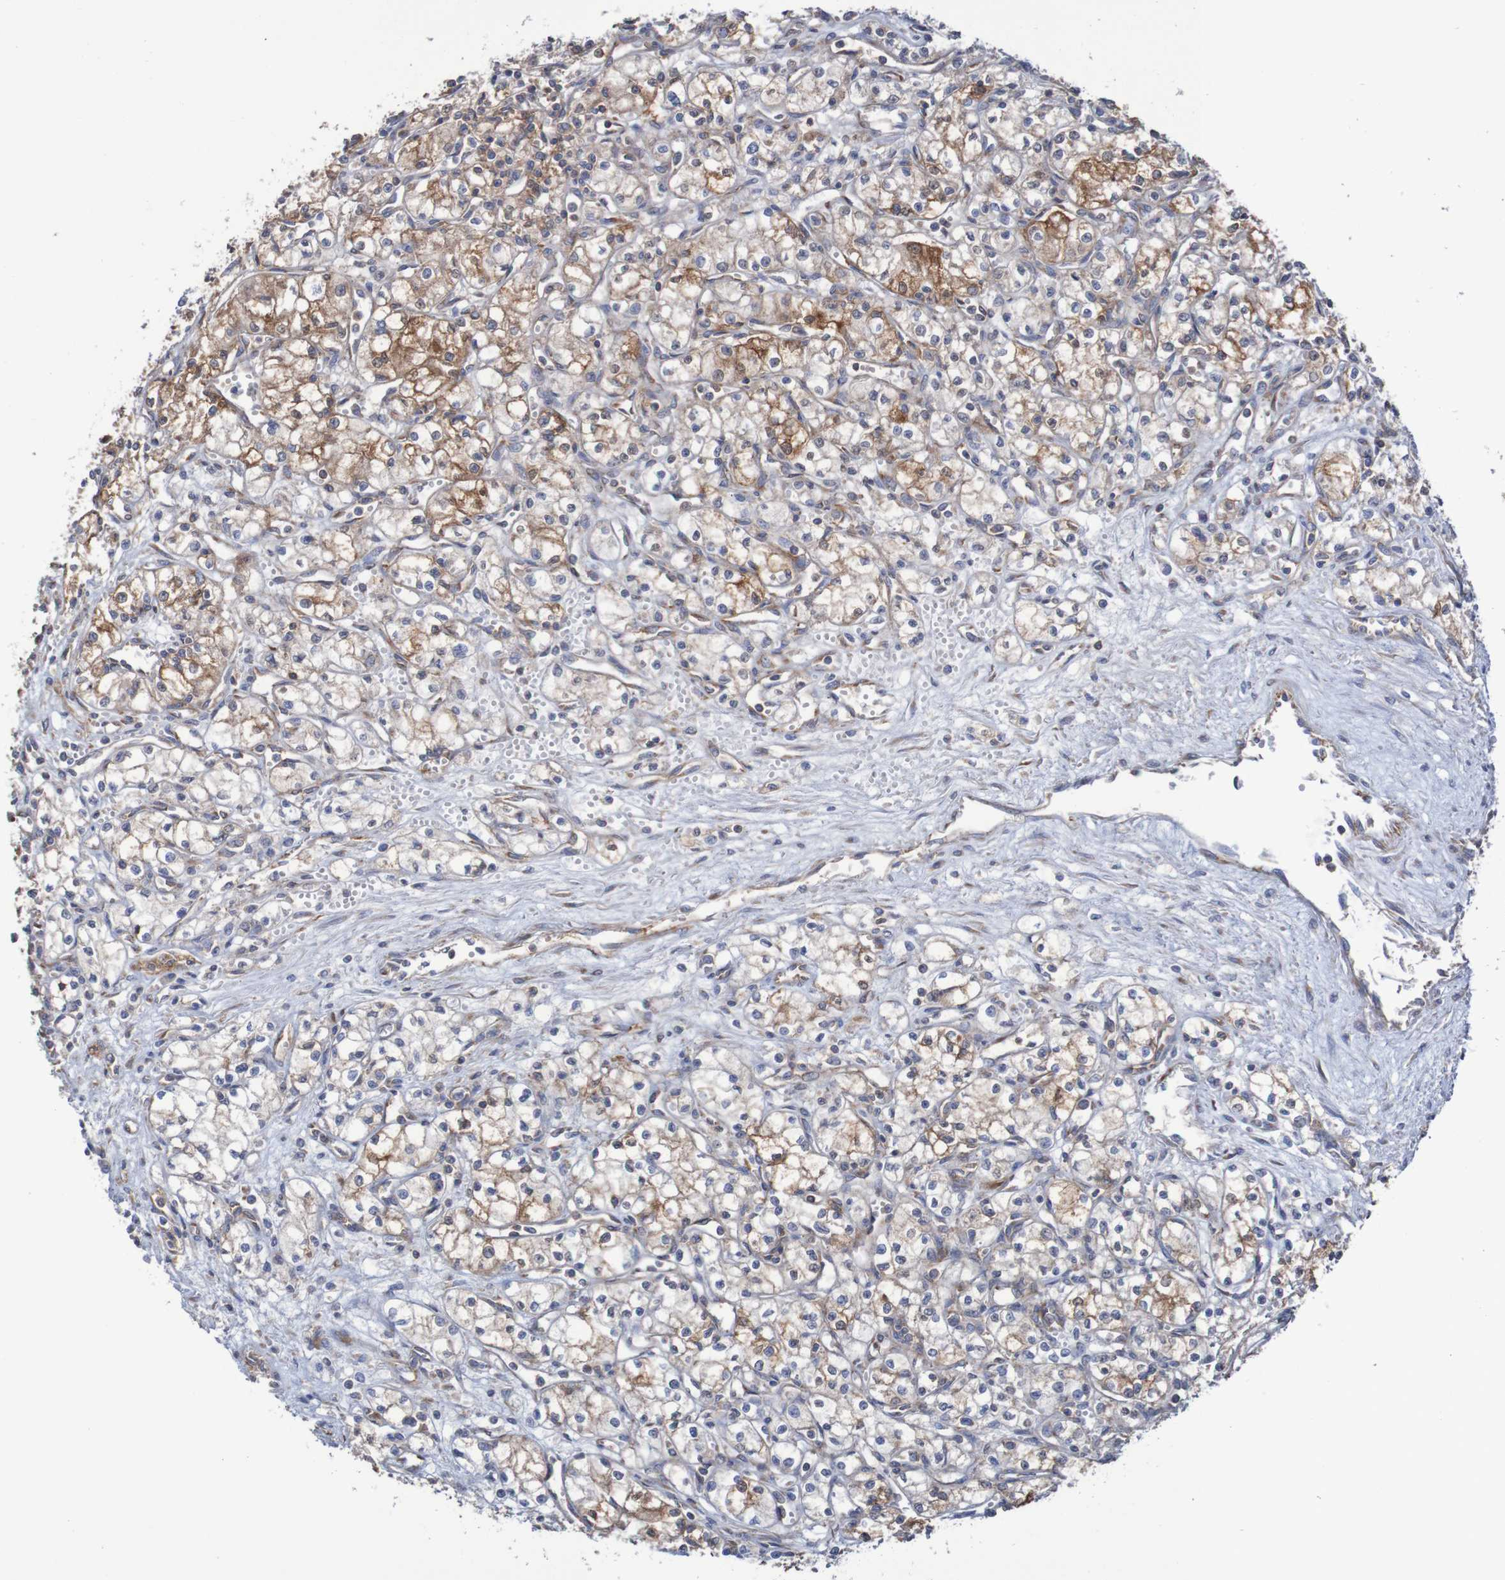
{"staining": {"intensity": "moderate", "quantity": ">75%", "location": "cytoplasmic/membranous"}, "tissue": "renal cancer", "cell_type": "Tumor cells", "image_type": "cancer", "snomed": [{"axis": "morphology", "description": "Normal tissue, NOS"}, {"axis": "morphology", "description": "Adenocarcinoma, NOS"}, {"axis": "topography", "description": "Kidney"}], "caption": "Tumor cells exhibit moderate cytoplasmic/membranous expression in approximately >75% of cells in adenocarcinoma (renal).", "gene": "FXR2", "patient": {"sex": "male", "age": 59}}